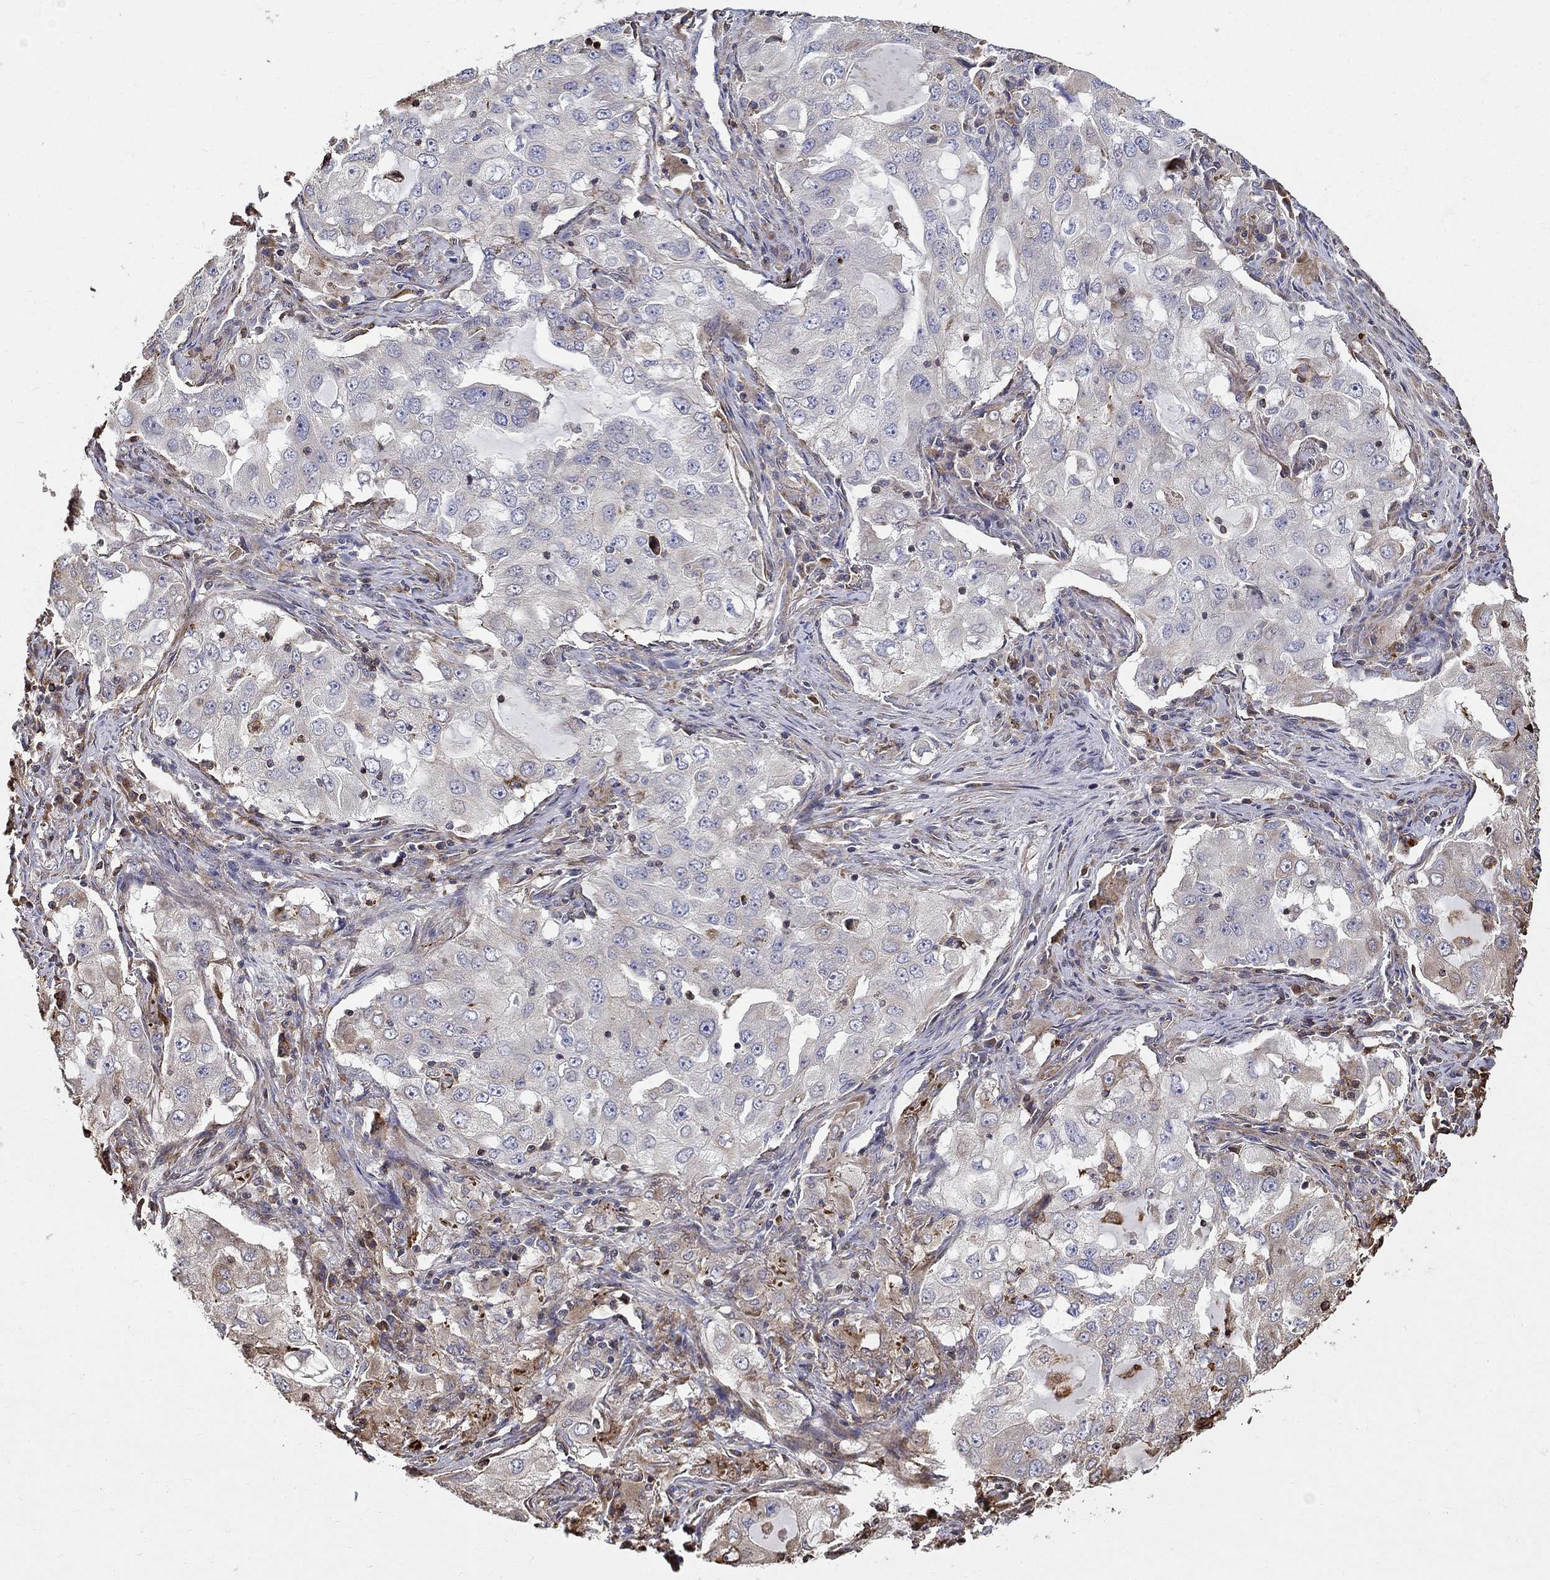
{"staining": {"intensity": "weak", "quantity": "25%-75%", "location": "cytoplasmic/membranous"}, "tissue": "lung cancer", "cell_type": "Tumor cells", "image_type": "cancer", "snomed": [{"axis": "morphology", "description": "Adenocarcinoma, NOS"}, {"axis": "topography", "description": "Lung"}], "caption": "Weak cytoplasmic/membranous staining for a protein is appreciated in approximately 25%-75% of tumor cells of lung cancer (adenocarcinoma) using immunohistochemistry (IHC).", "gene": "NPHP1", "patient": {"sex": "female", "age": 61}}